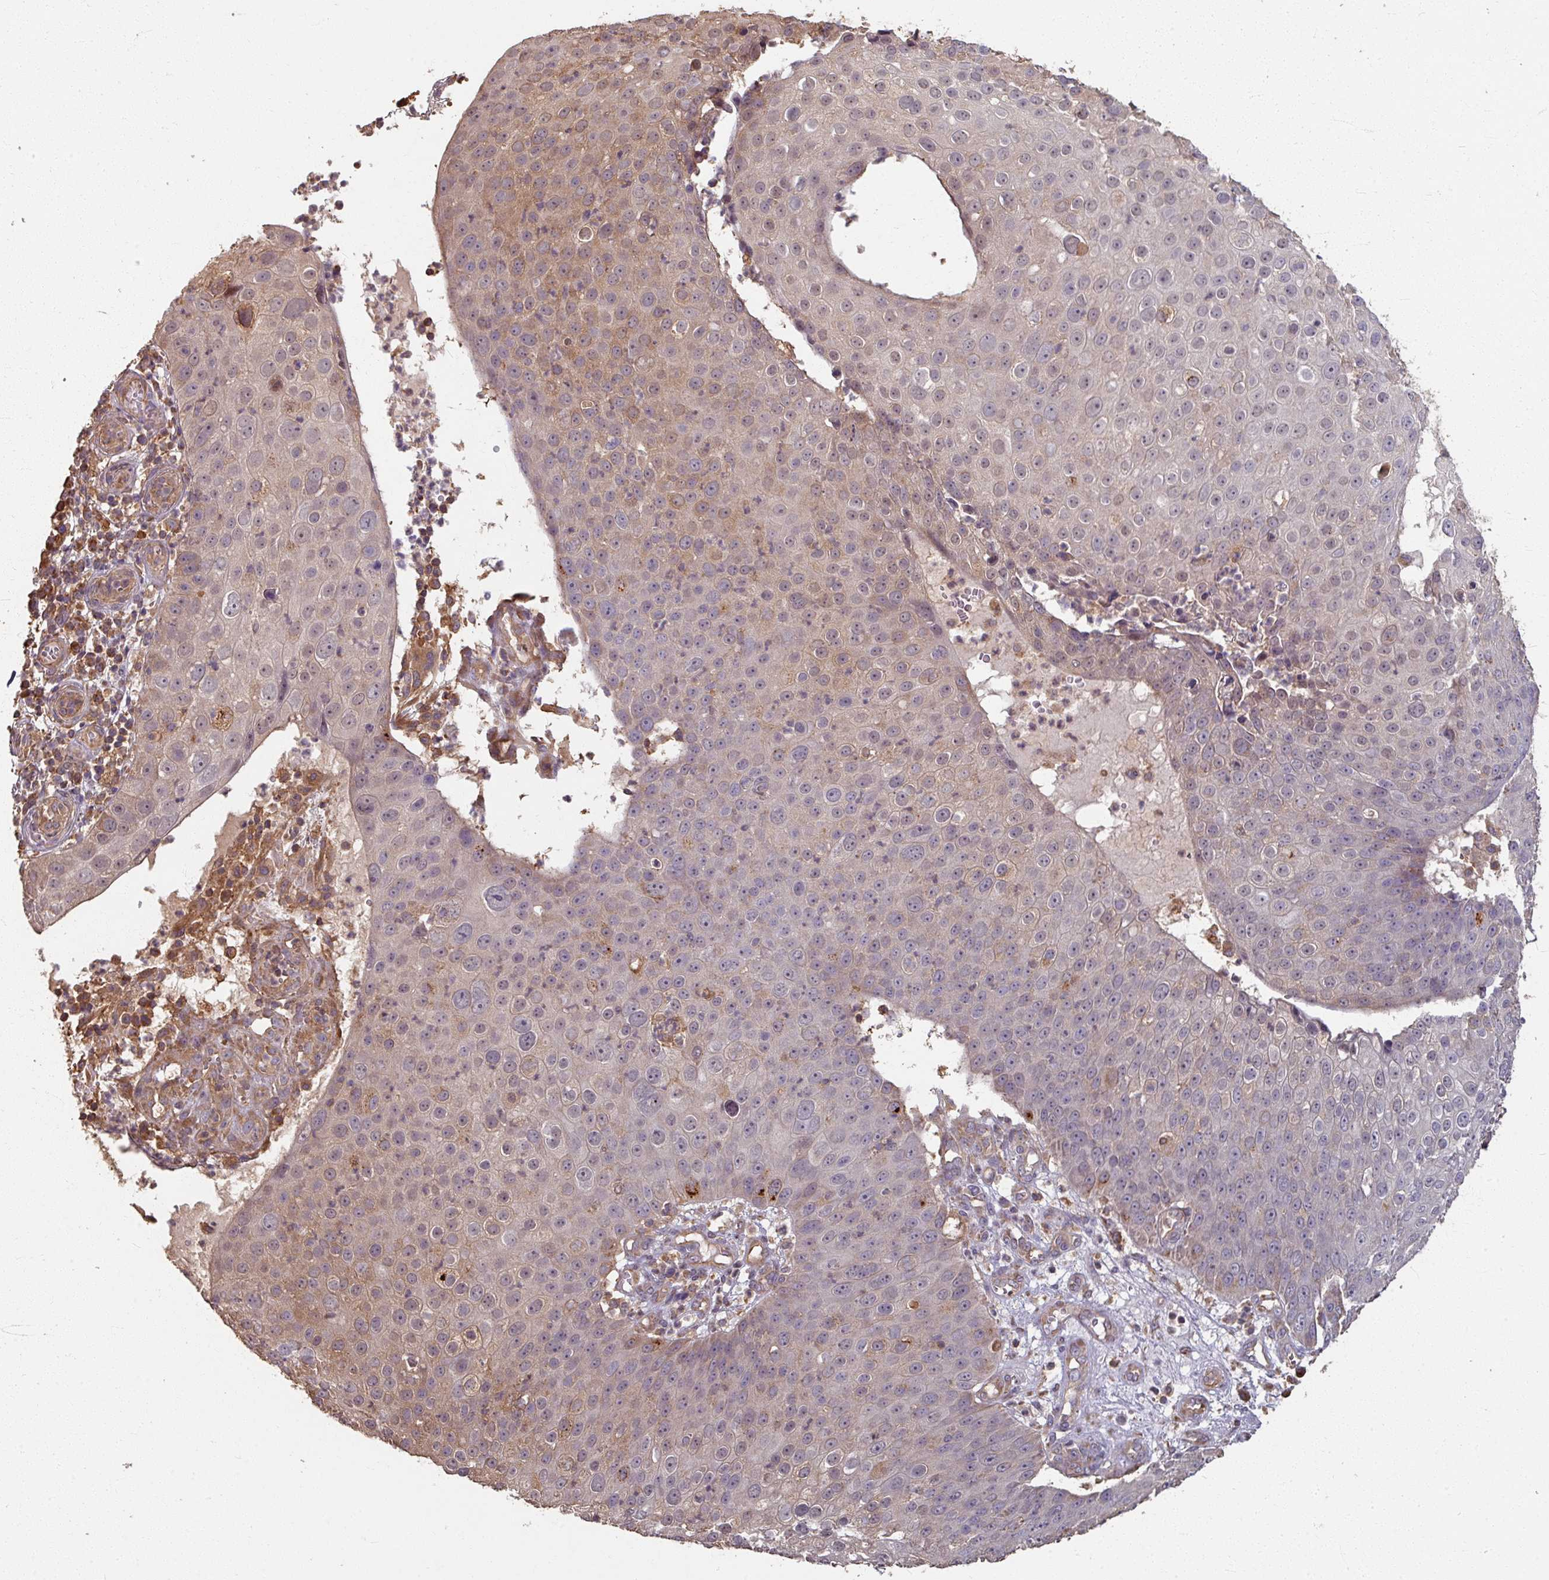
{"staining": {"intensity": "weak", "quantity": "25%-75%", "location": "cytoplasmic/membranous"}, "tissue": "skin cancer", "cell_type": "Tumor cells", "image_type": "cancer", "snomed": [{"axis": "morphology", "description": "Squamous cell carcinoma, NOS"}, {"axis": "topography", "description": "Skin"}], "caption": "Protein analysis of skin cancer tissue displays weak cytoplasmic/membranous expression in about 25%-75% of tumor cells.", "gene": "CCDC68", "patient": {"sex": "male", "age": 71}}